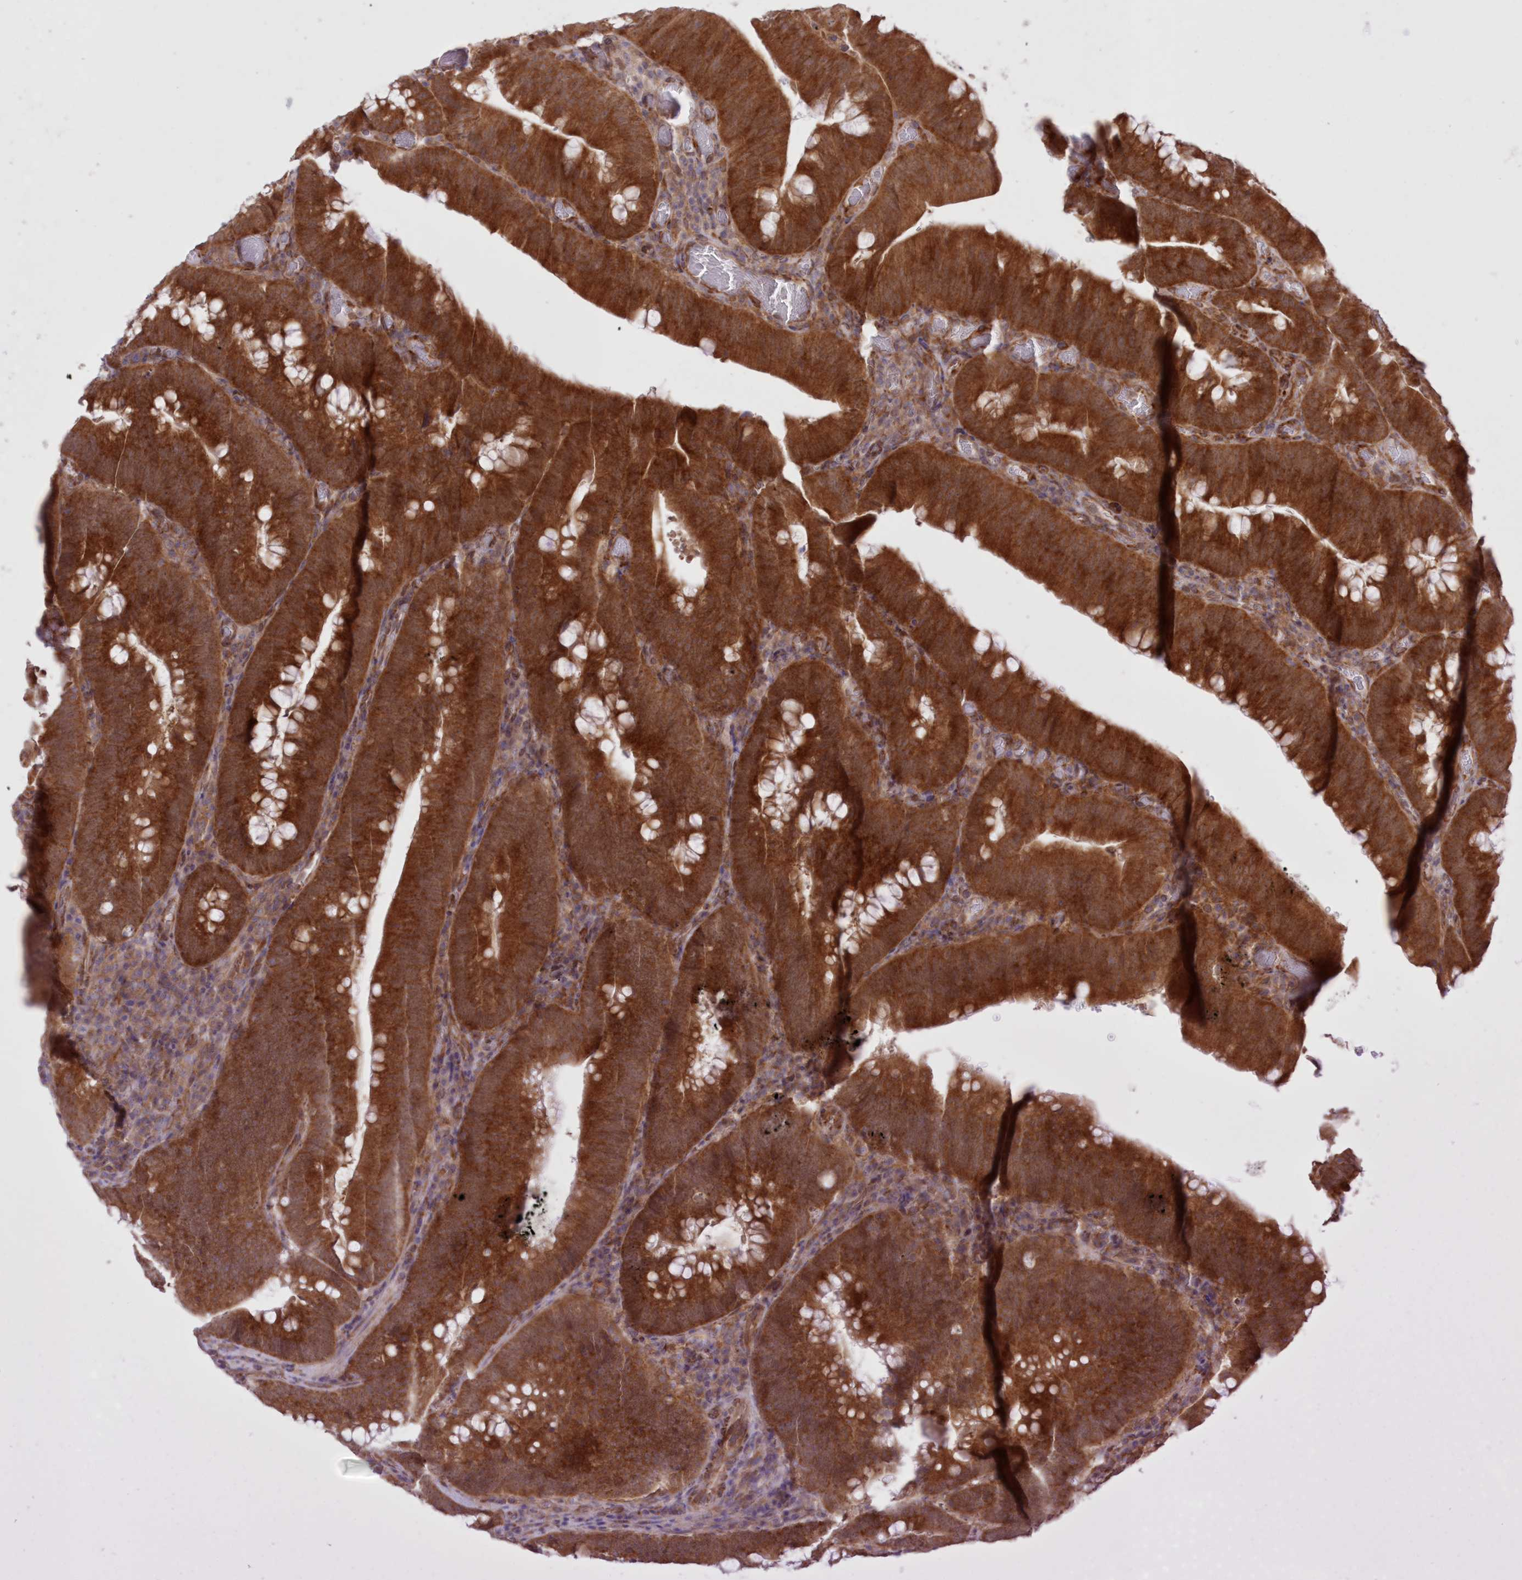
{"staining": {"intensity": "strong", "quantity": ">75%", "location": "cytoplasmic/membranous"}, "tissue": "colorectal cancer", "cell_type": "Tumor cells", "image_type": "cancer", "snomed": [{"axis": "morphology", "description": "Normal tissue, NOS"}, {"axis": "topography", "description": "Colon"}], "caption": "IHC (DAB (3,3'-diaminobenzidine)) staining of human colorectal cancer exhibits strong cytoplasmic/membranous protein positivity in approximately >75% of tumor cells.", "gene": "RNPEP", "patient": {"sex": "female", "age": 82}}